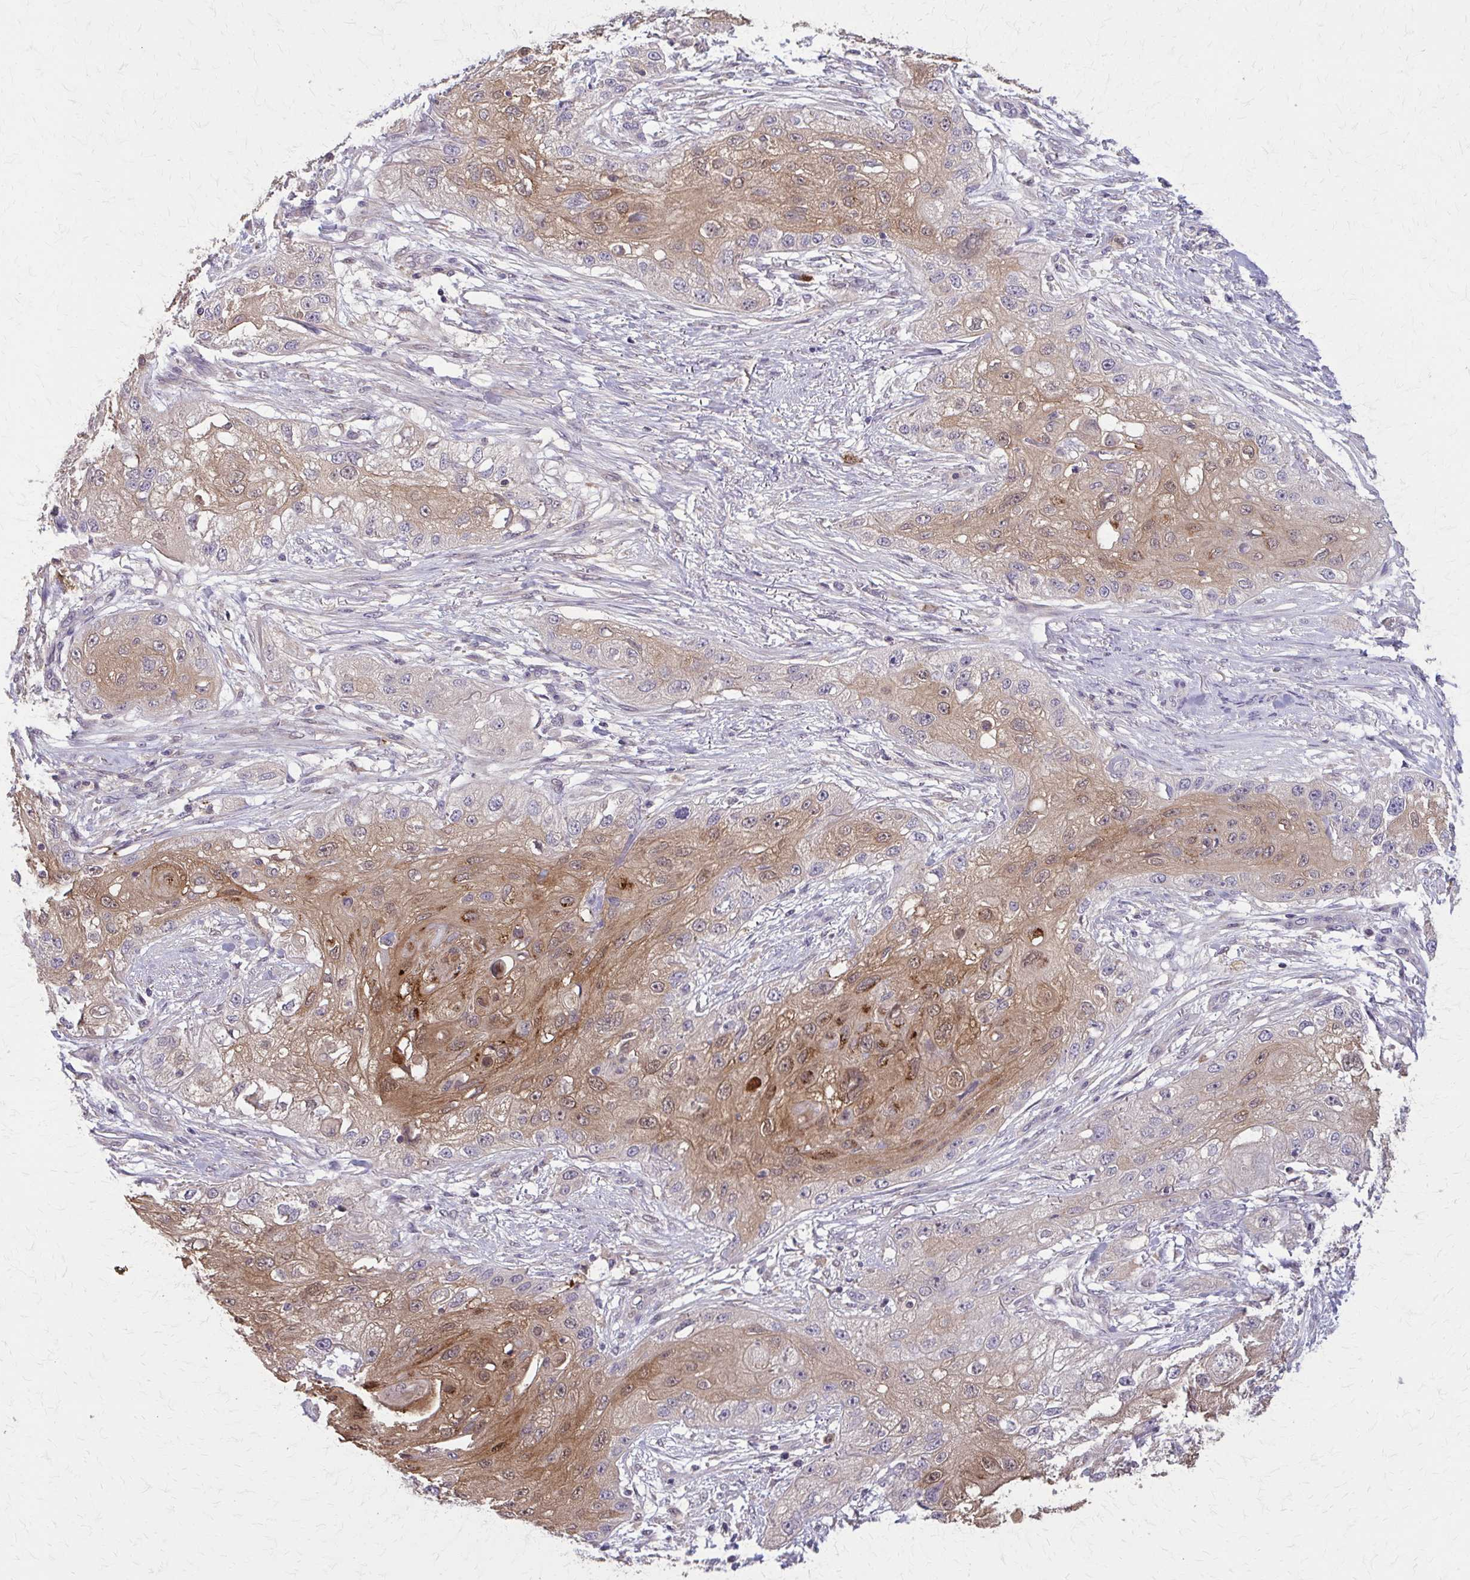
{"staining": {"intensity": "moderate", "quantity": ">75%", "location": "cytoplasmic/membranous"}, "tissue": "skin cancer", "cell_type": "Tumor cells", "image_type": "cancer", "snomed": [{"axis": "morphology", "description": "Squamous cell carcinoma, NOS"}, {"axis": "topography", "description": "Skin"}, {"axis": "topography", "description": "Vulva"}], "caption": "A brown stain labels moderate cytoplasmic/membranous expression of a protein in human skin cancer tumor cells.", "gene": "NRBF2", "patient": {"sex": "female", "age": 86}}